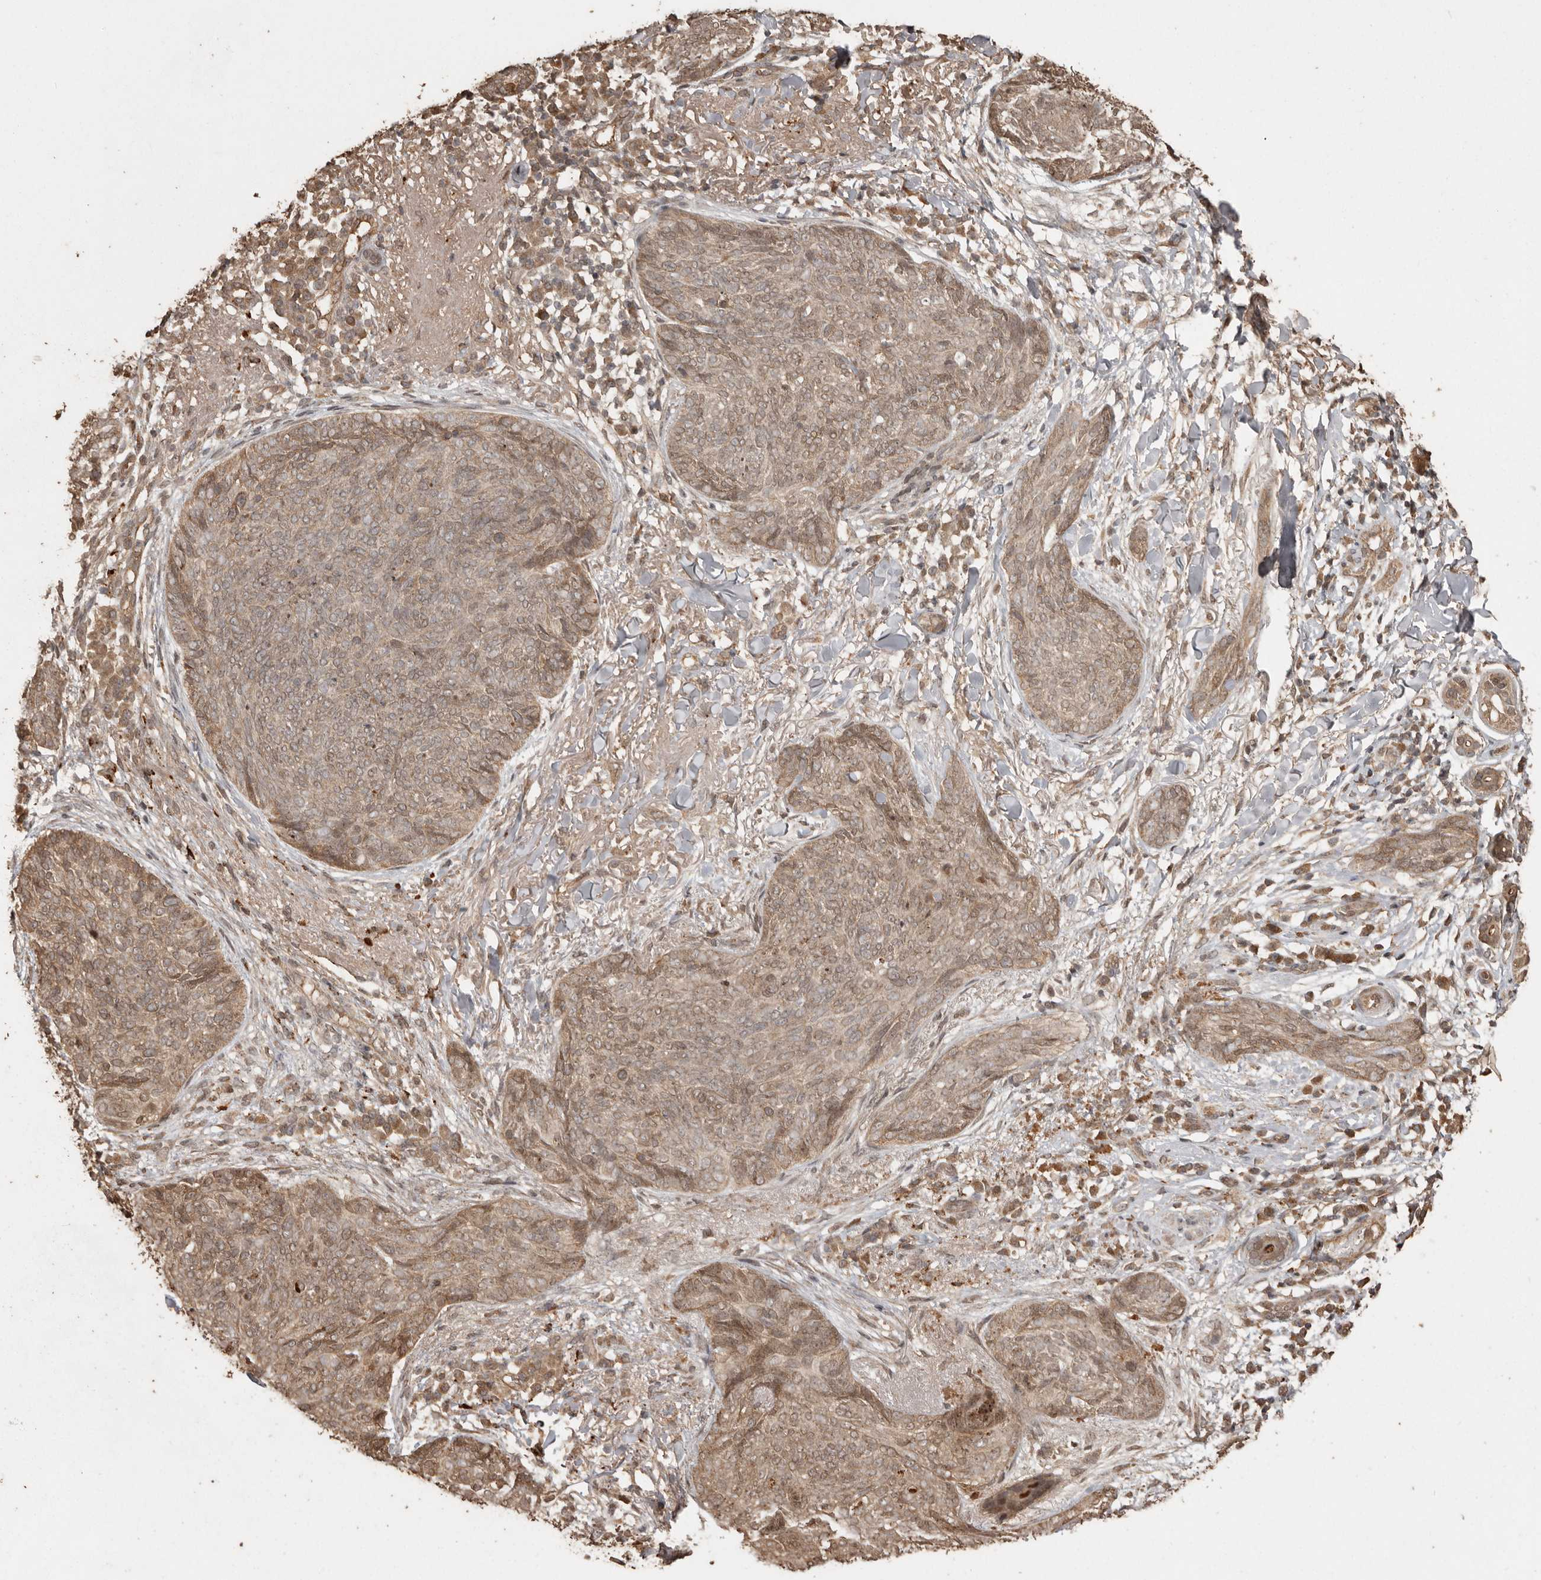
{"staining": {"intensity": "weak", "quantity": ">75%", "location": "cytoplasmic/membranous,nuclear"}, "tissue": "skin cancer", "cell_type": "Tumor cells", "image_type": "cancer", "snomed": [{"axis": "morphology", "description": "Basal cell carcinoma"}, {"axis": "topography", "description": "Skin"}], "caption": "Skin cancer tissue reveals weak cytoplasmic/membranous and nuclear staining in approximately >75% of tumor cells, visualized by immunohistochemistry.", "gene": "NUP43", "patient": {"sex": "male", "age": 85}}